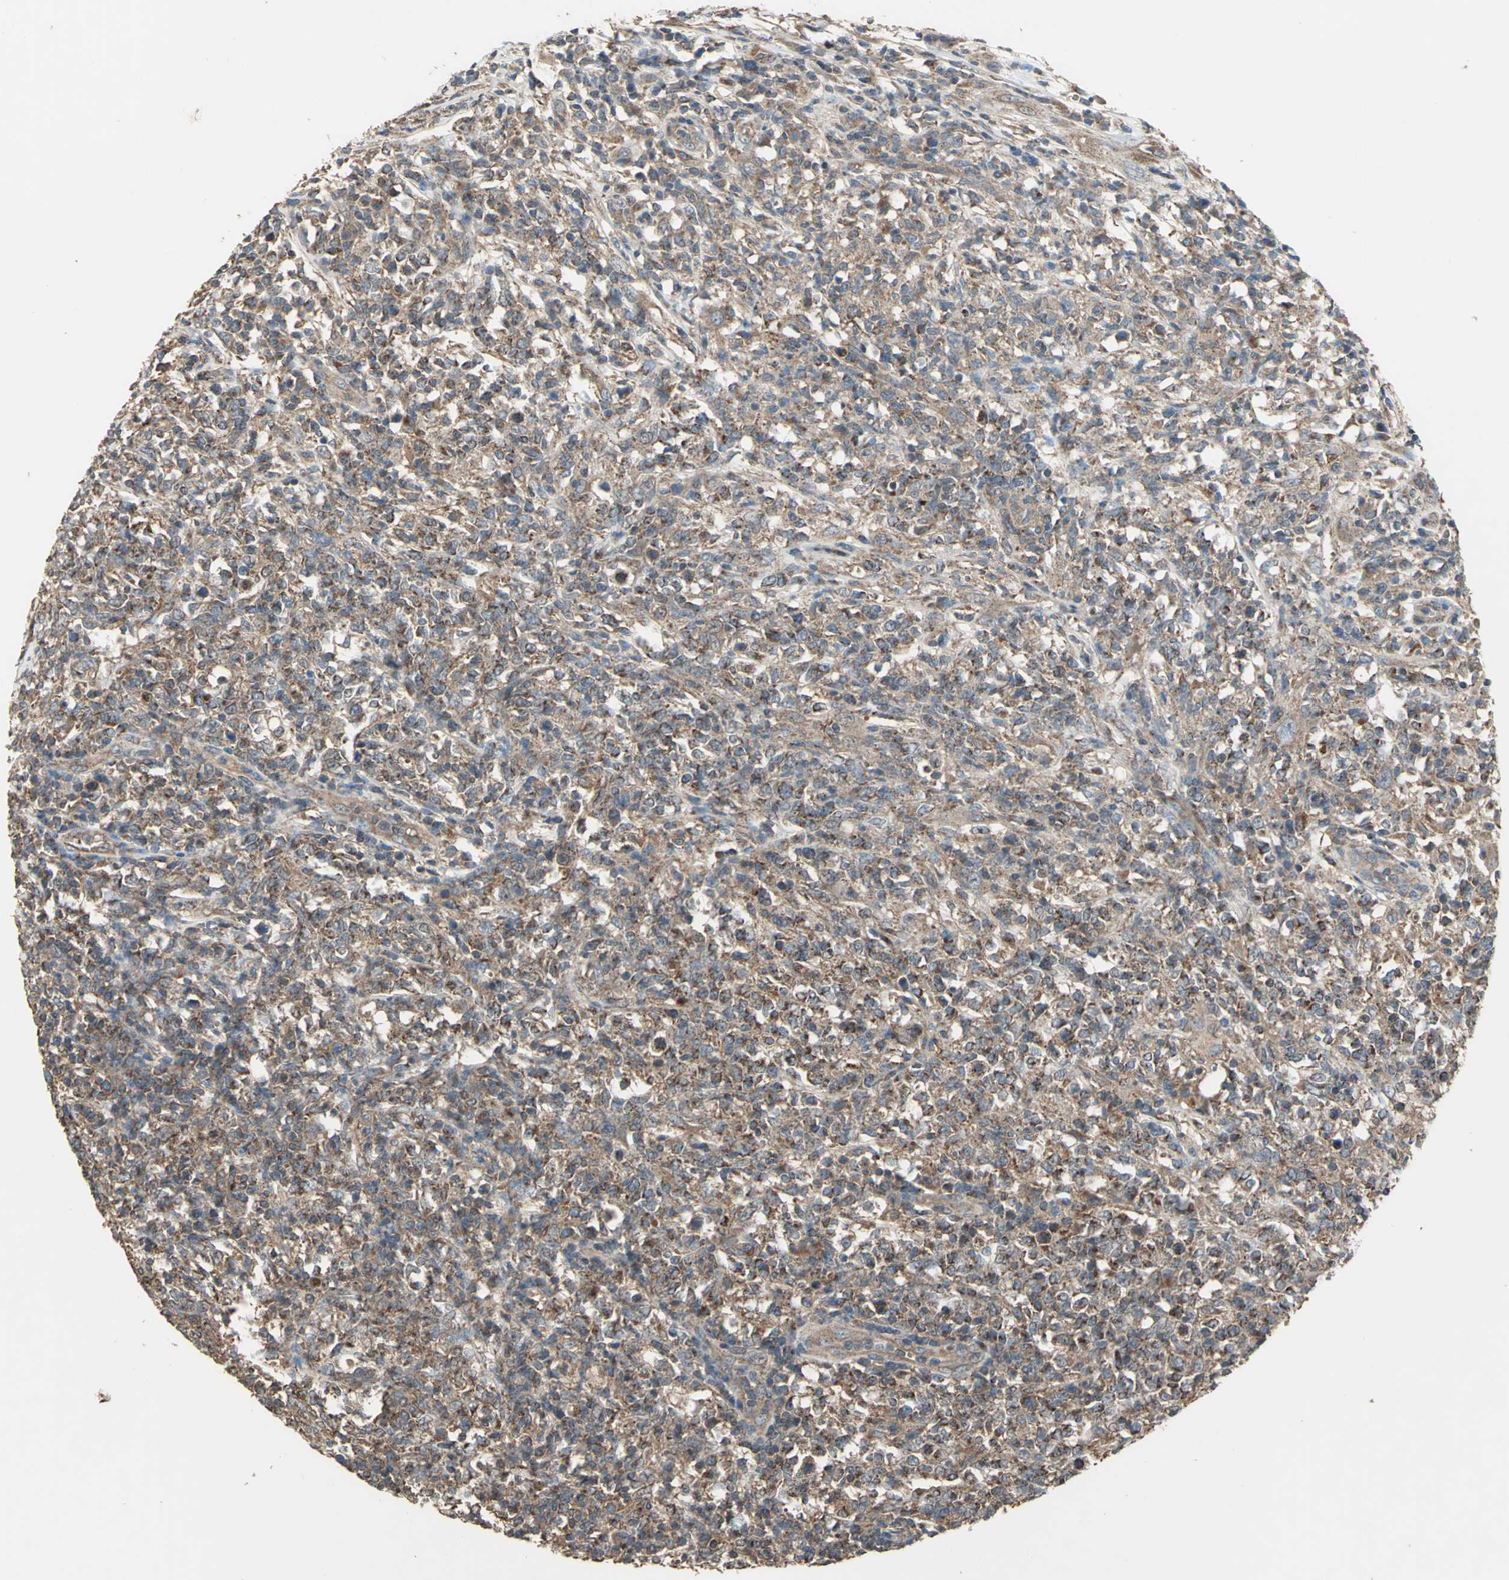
{"staining": {"intensity": "strong", "quantity": ">75%", "location": "cytoplasmic/membranous"}, "tissue": "lymphoma", "cell_type": "Tumor cells", "image_type": "cancer", "snomed": [{"axis": "morphology", "description": "Malignant lymphoma, non-Hodgkin's type, High grade"}, {"axis": "topography", "description": "Lymph node"}], "caption": "Lymphoma tissue displays strong cytoplasmic/membranous staining in about >75% of tumor cells, visualized by immunohistochemistry. The protein is shown in brown color, while the nuclei are stained blue.", "gene": "POLRMT", "patient": {"sex": "female", "age": 84}}